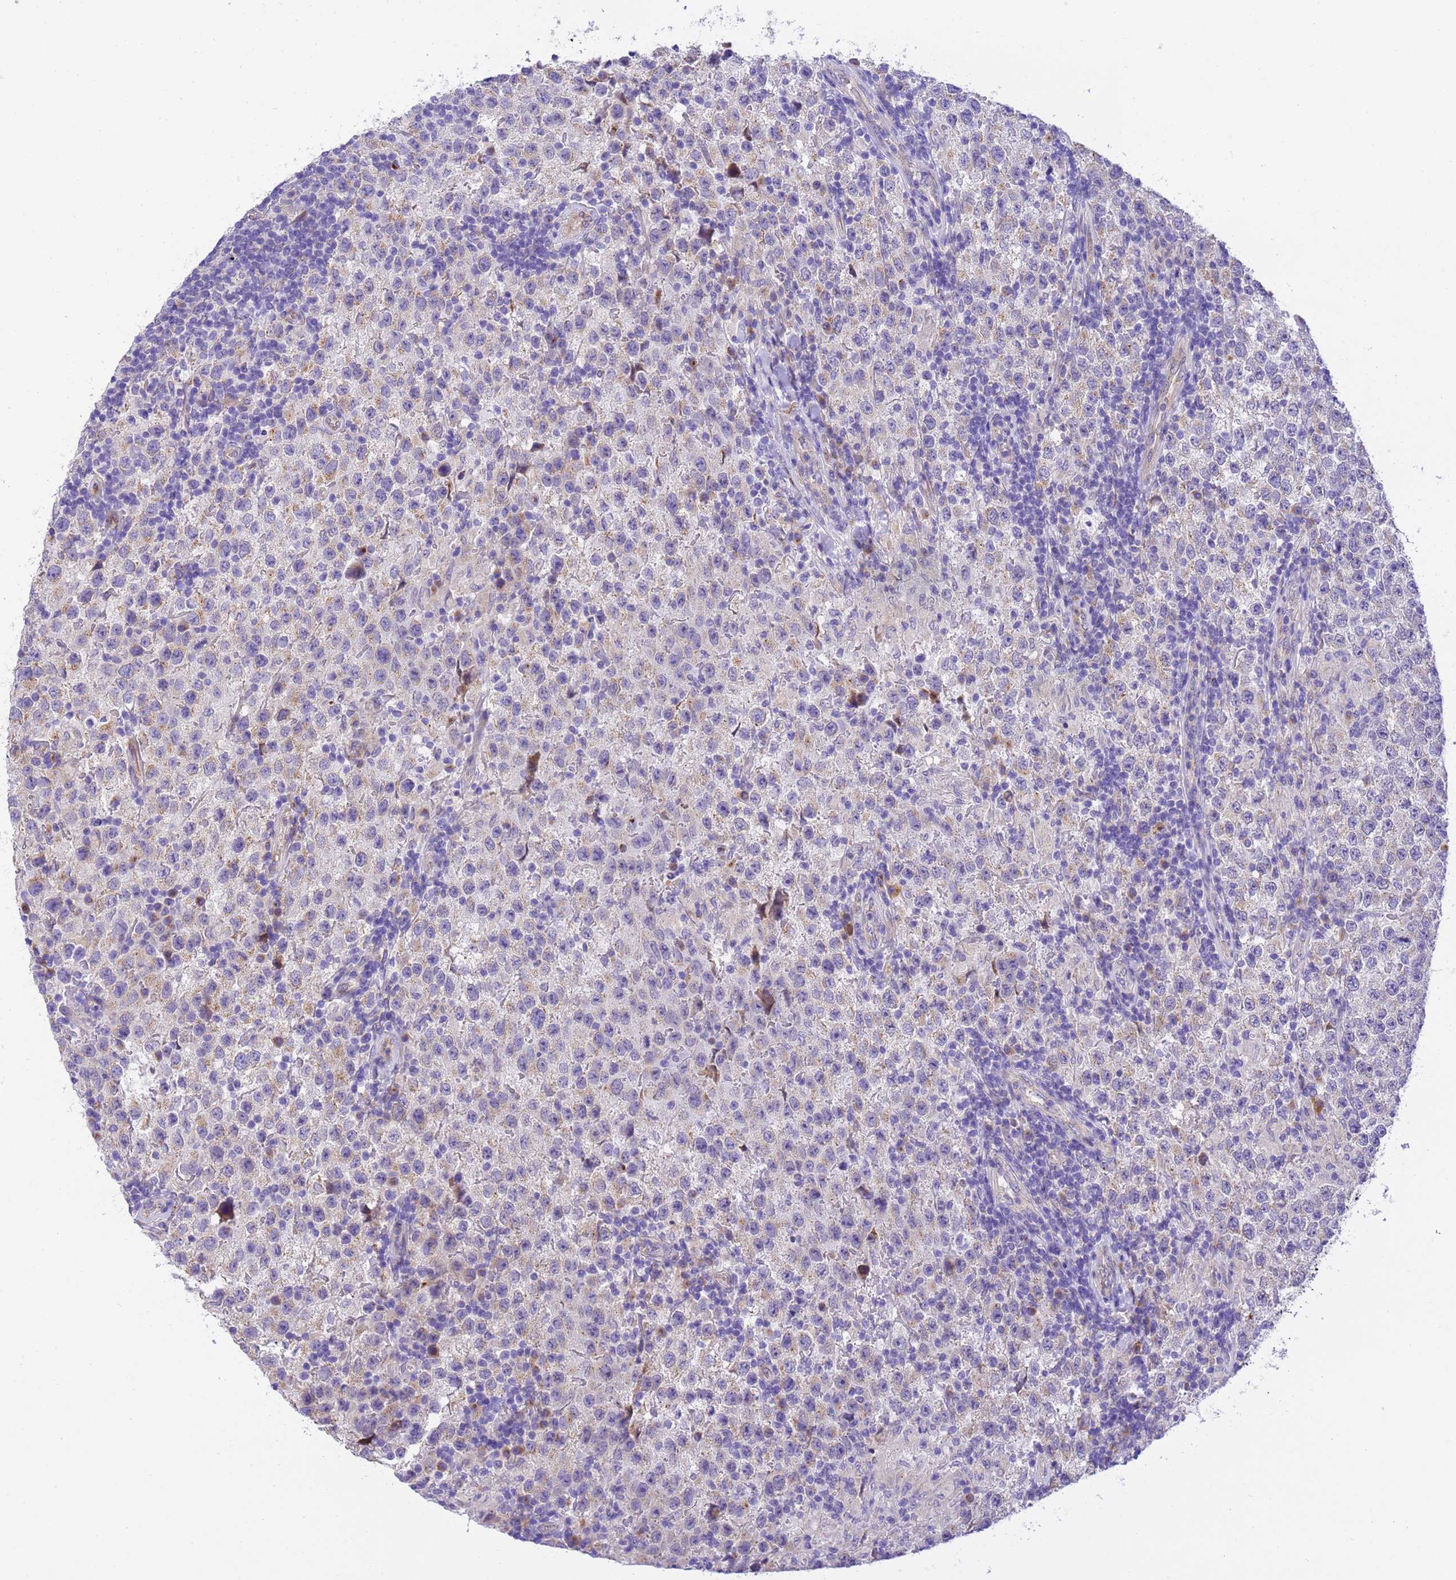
{"staining": {"intensity": "weak", "quantity": "<25%", "location": "cytoplasmic/membranous"}, "tissue": "testis cancer", "cell_type": "Tumor cells", "image_type": "cancer", "snomed": [{"axis": "morphology", "description": "Seminoma, NOS"}, {"axis": "morphology", "description": "Carcinoma, Embryonal, NOS"}, {"axis": "topography", "description": "Testis"}], "caption": "Immunohistochemical staining of human testis seminoma demonstrates no significant staining in tumor cells.", "gene": "RHBDD3", "patient": {"sex": "male", "age": 41}}